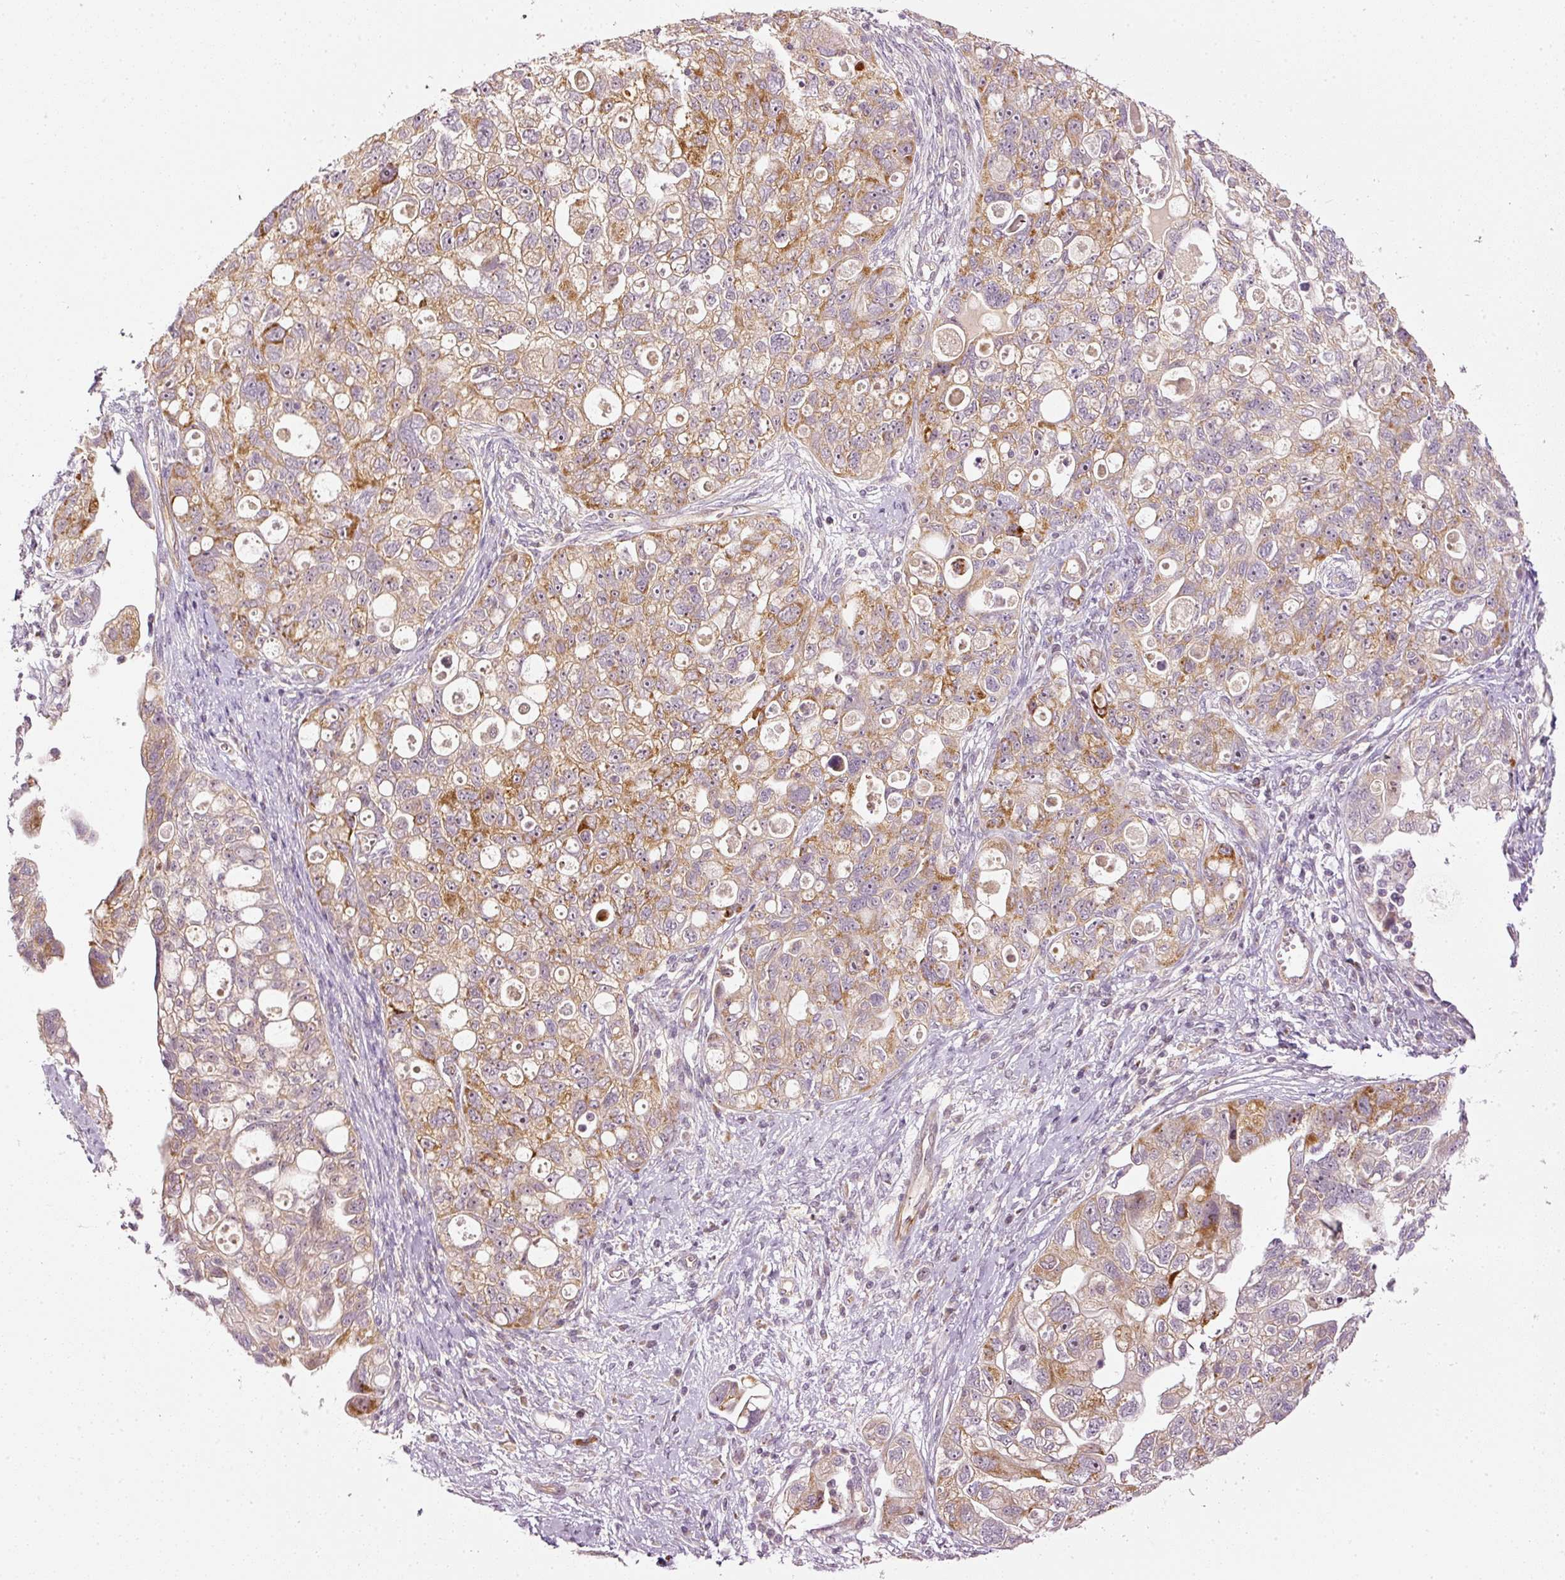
{"staining": {"intensity": "moderate", "quantity": "25%-75%", "location": "cytoplasmic/membranous"}, "tissue": "ovarian cancer", "cell_type": "Tumor cells", "image_type": "cancer", "snomed": [{"axis": "morphology", "description": "Carcinoma, NOS"}, {"axis": "morphology", "description": "Cystadenocarcinoma, serous, NOS"}, {"axis": "topography", "description": "Ovary"}], "caption": "This is an image of immunohistochemistry (IHC) staining of carcinoma (ovarian), which shows moderate expression in the cytoplasmic/membranous of tumor cells.", "gene": "CDC20B", "patient": {"sex": "female", "age": 69}}